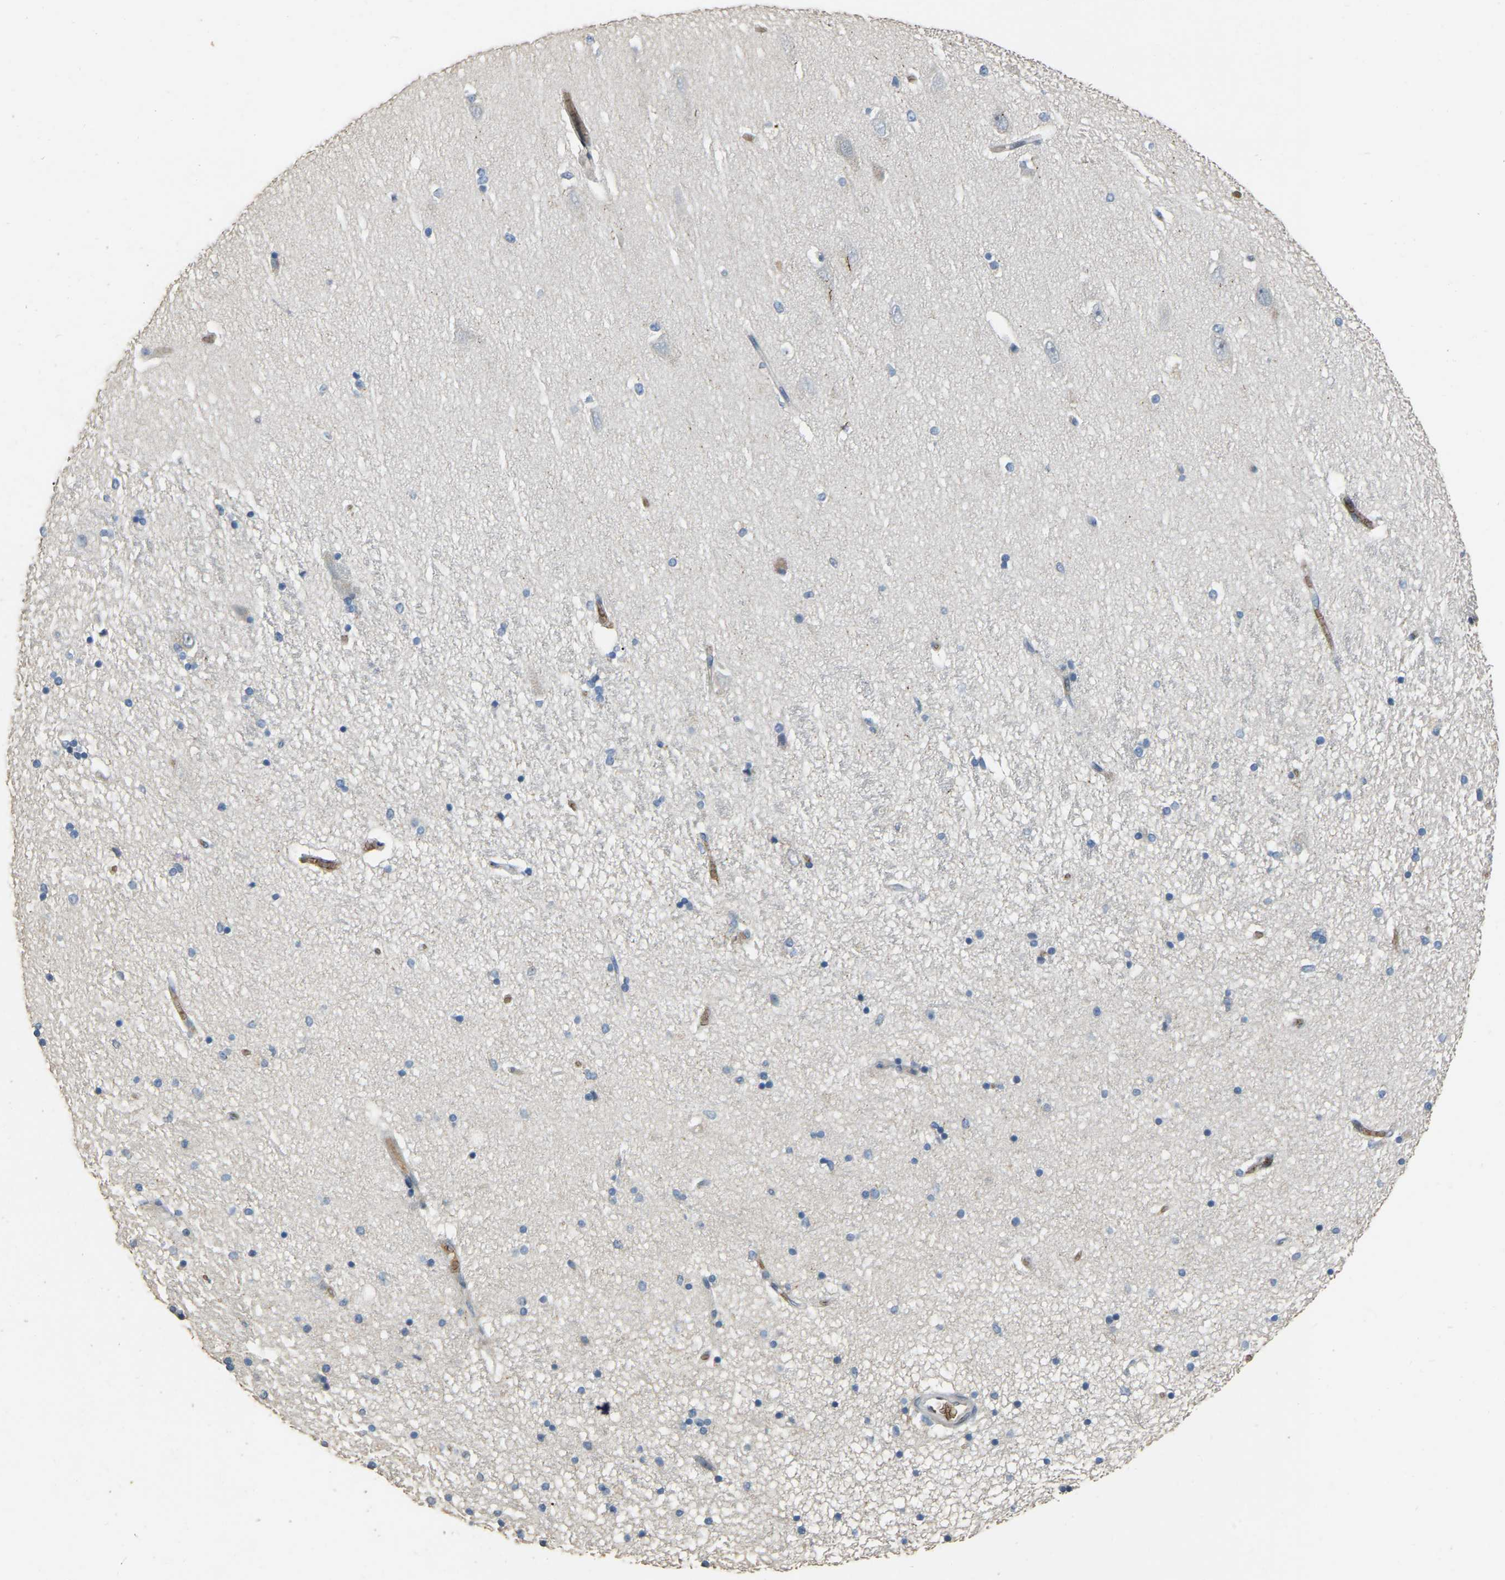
{"staining": {"intensity": "negative", "quantity": "none", "location": "none"}, "tissue": "hippocampus", "cell_type": "Glial cells", "image_type": "normal", "snomed": [{"axis": "morphology", "description": "Normal tissue, NOS"}, {"axis": "topography", "description": "Hippocampus"}], "caption": "The immunohistochemistry (IHC) photomicrograph has no significant positivity in glial cells of hippocampus. The staining was performed using DAB to visualize the protein expression in brown, while the nuclei were stained in blue with hematoxylin (Magnification: 20x).", "gene": "CFAP298", "patient": {"sex": "female", "age": 54}}